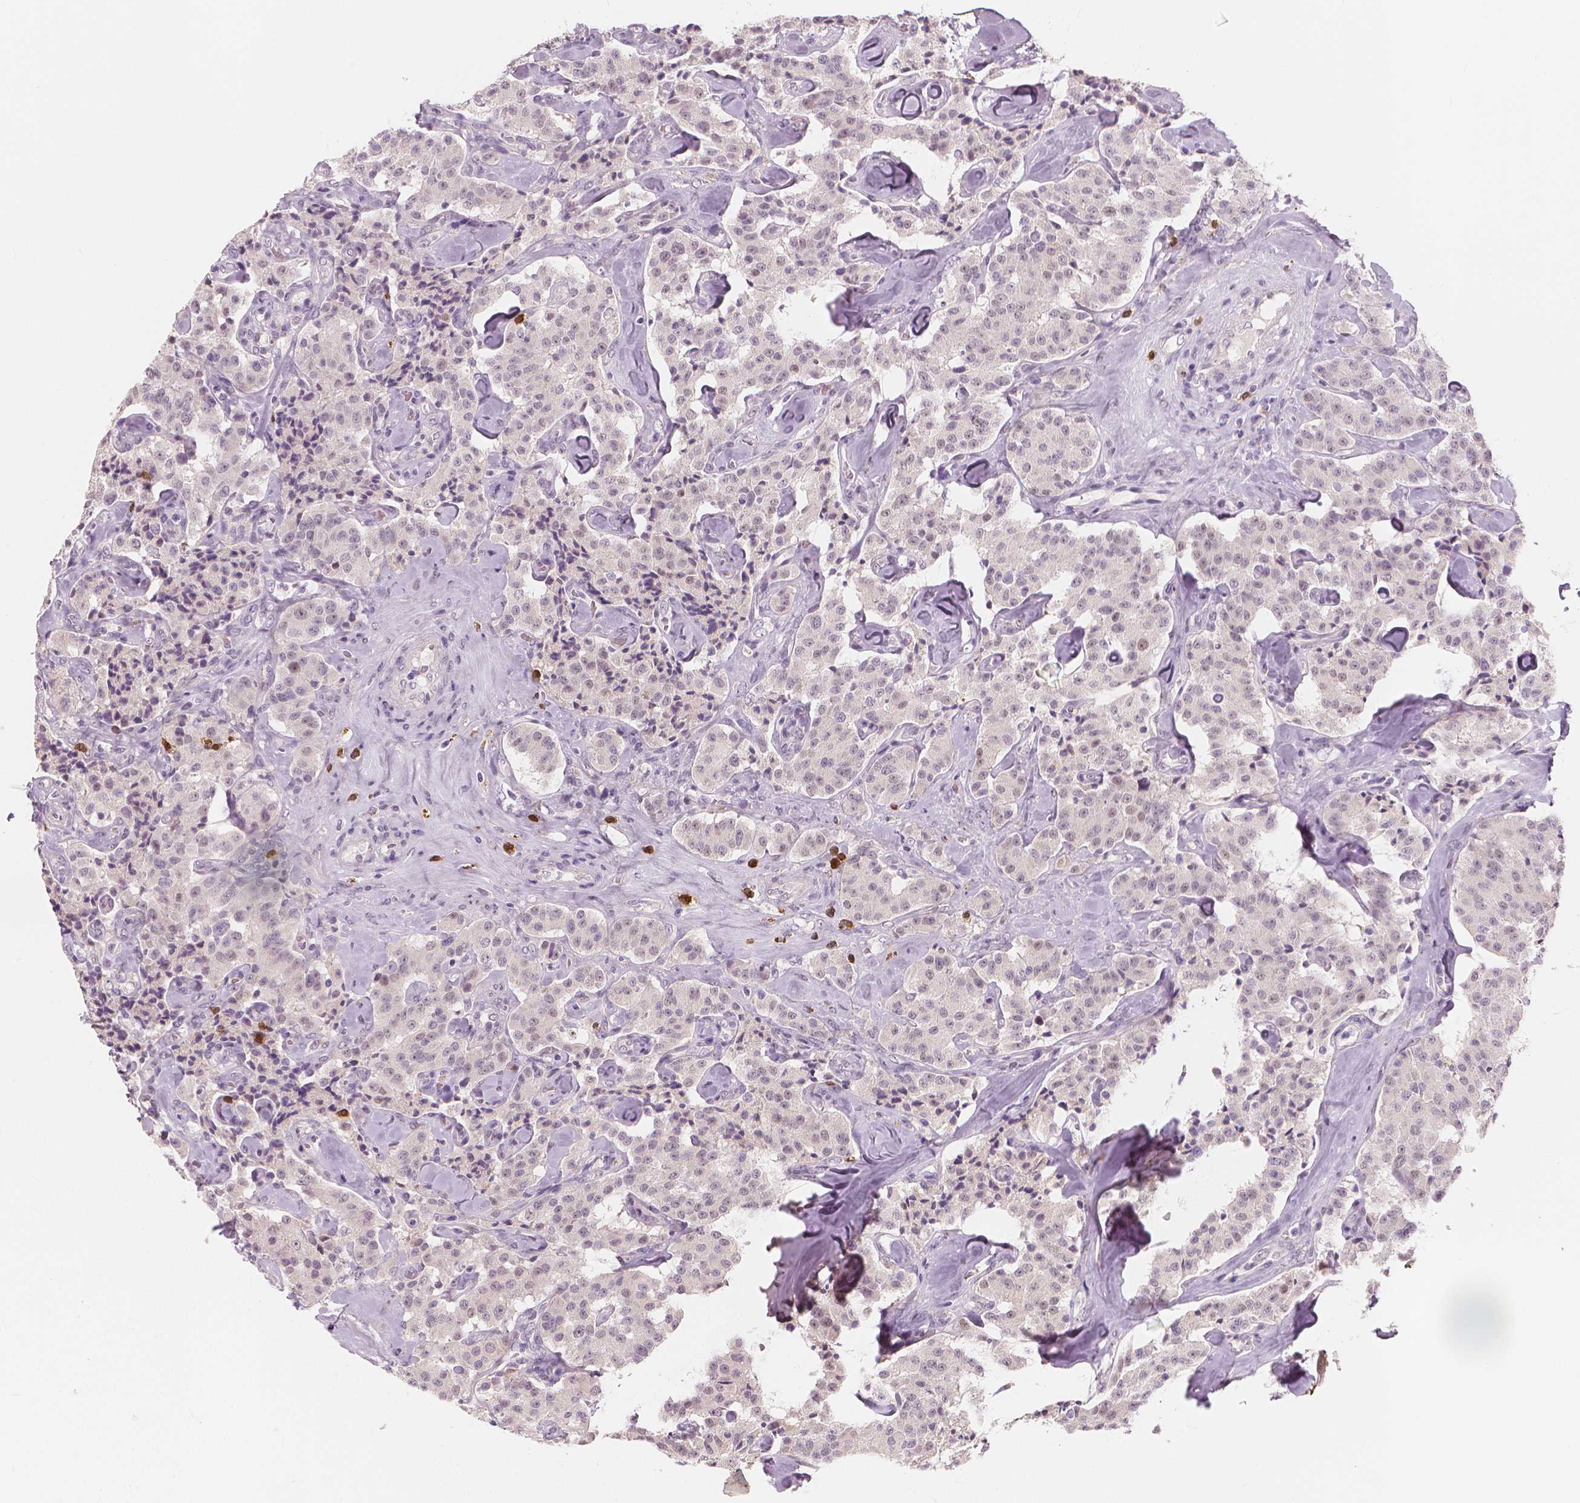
{"staining": {"intensity": "negative", "quantity": "none", "location": "none"}, "tissue": "carcinoid", "cell_type": "Tumor cells", "image_type": "cancer", "snomed": [{"axis": "morphology", "description": "Carcinoid, malignant, NOS"}, {"axis": "topography", "description": "Pancreas"}], "caption": "Histopathology image shows no protein positivity in tumor cells of carcinoid (malignant) tissue.", "gene": "RNASE7", "patient": {"sex": "male", "age": 41}}